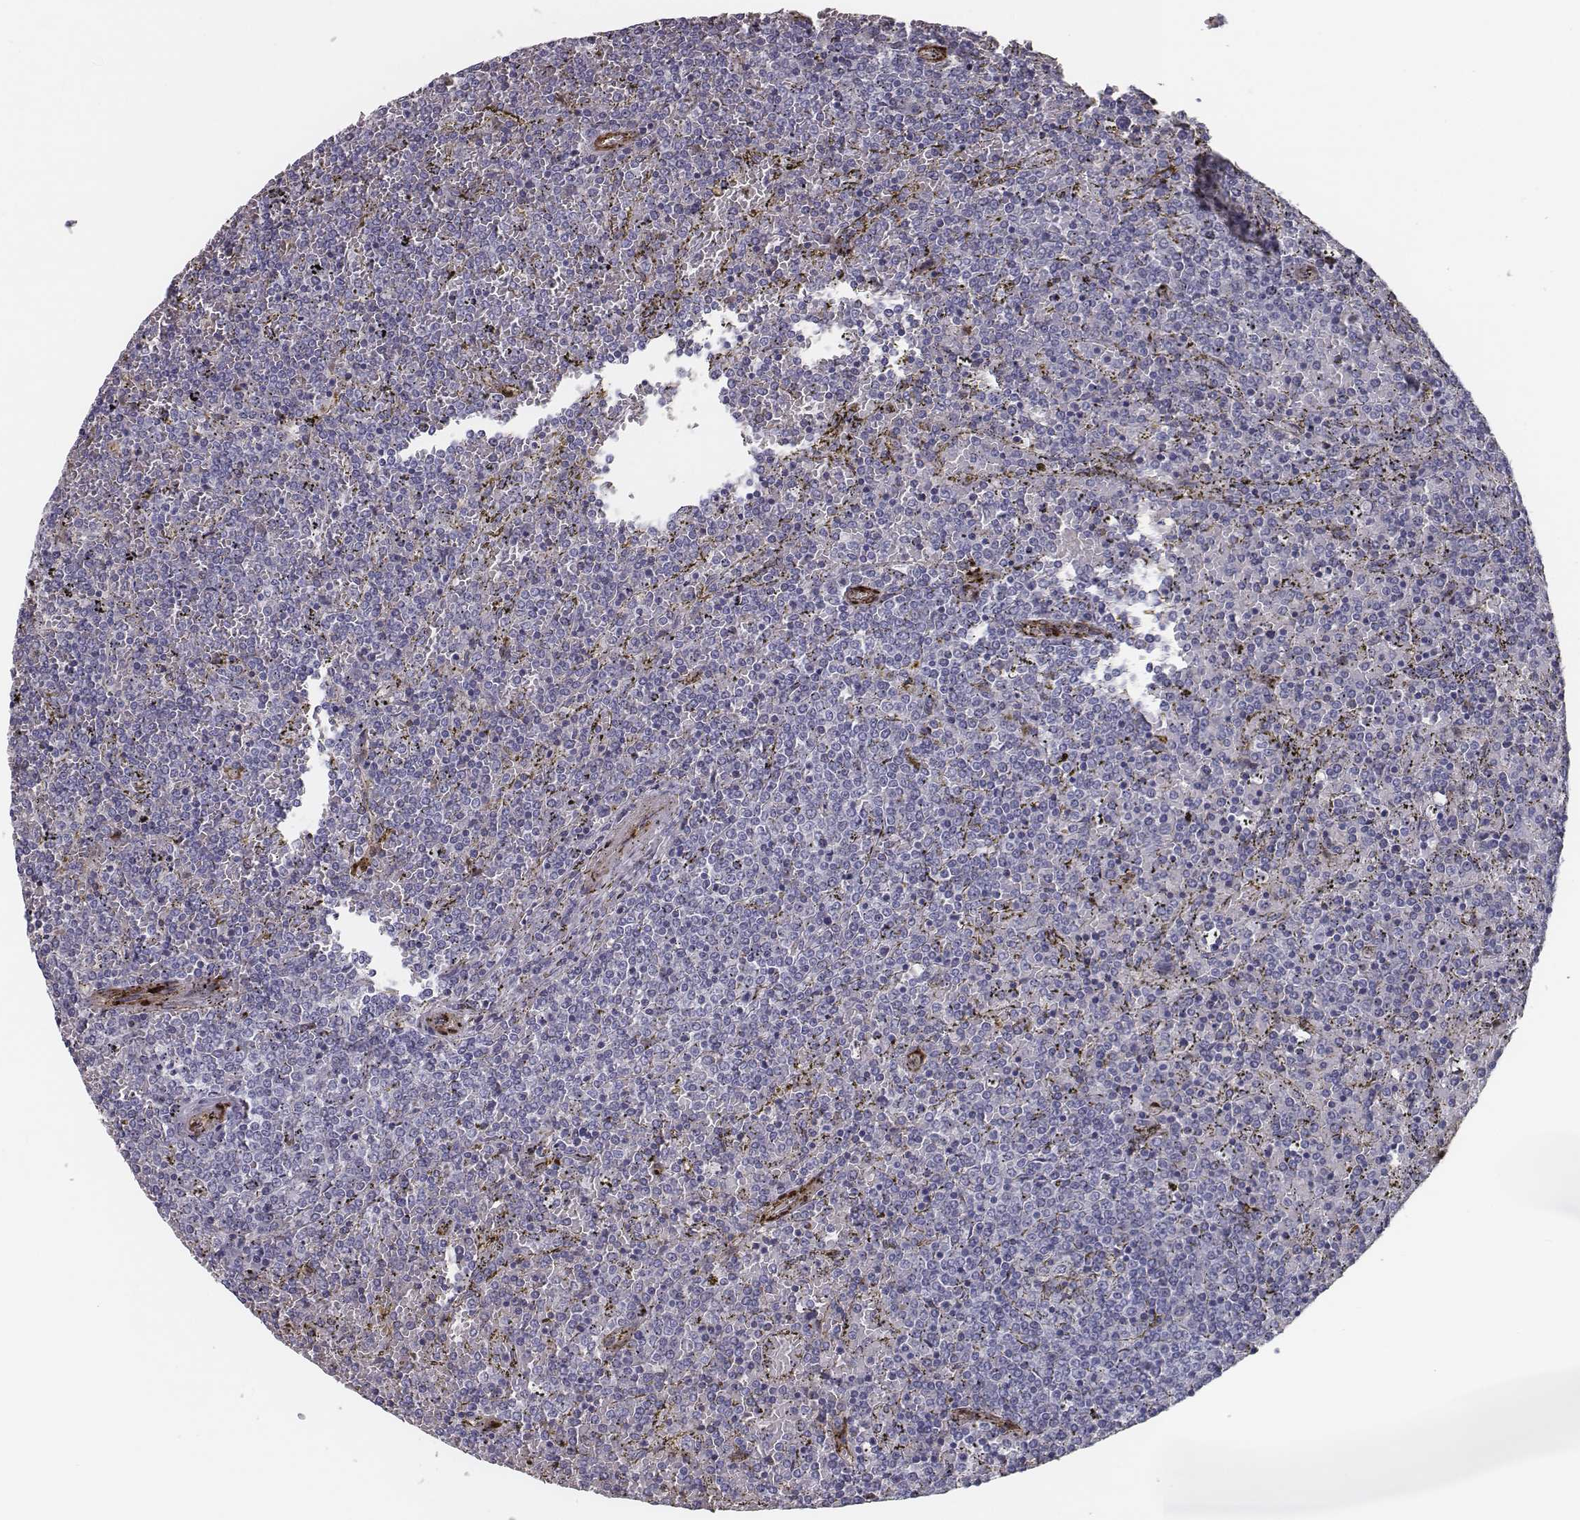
{"staining": {"intensity": "negative", "quantity": "none", "location": "none"}, "tissue": "lymphoma", "cell_type": "Tumor cells", "image_type": "cancer", "snomed": [{"axis": "morphology", "description": "Malignant lymphoma, non-Hodgkin's type, Low grade"}, {"axis": "topography", "description": "Spleen"}], "caption": "Tumor cells are negative for brown protein staining in lymphoma. (Brightfield microscopy of DAB immunohistochemistry (IHC) at high magnification).", "gene": "ISYNA1", "patient": {"sex": "female", "age": 77}}